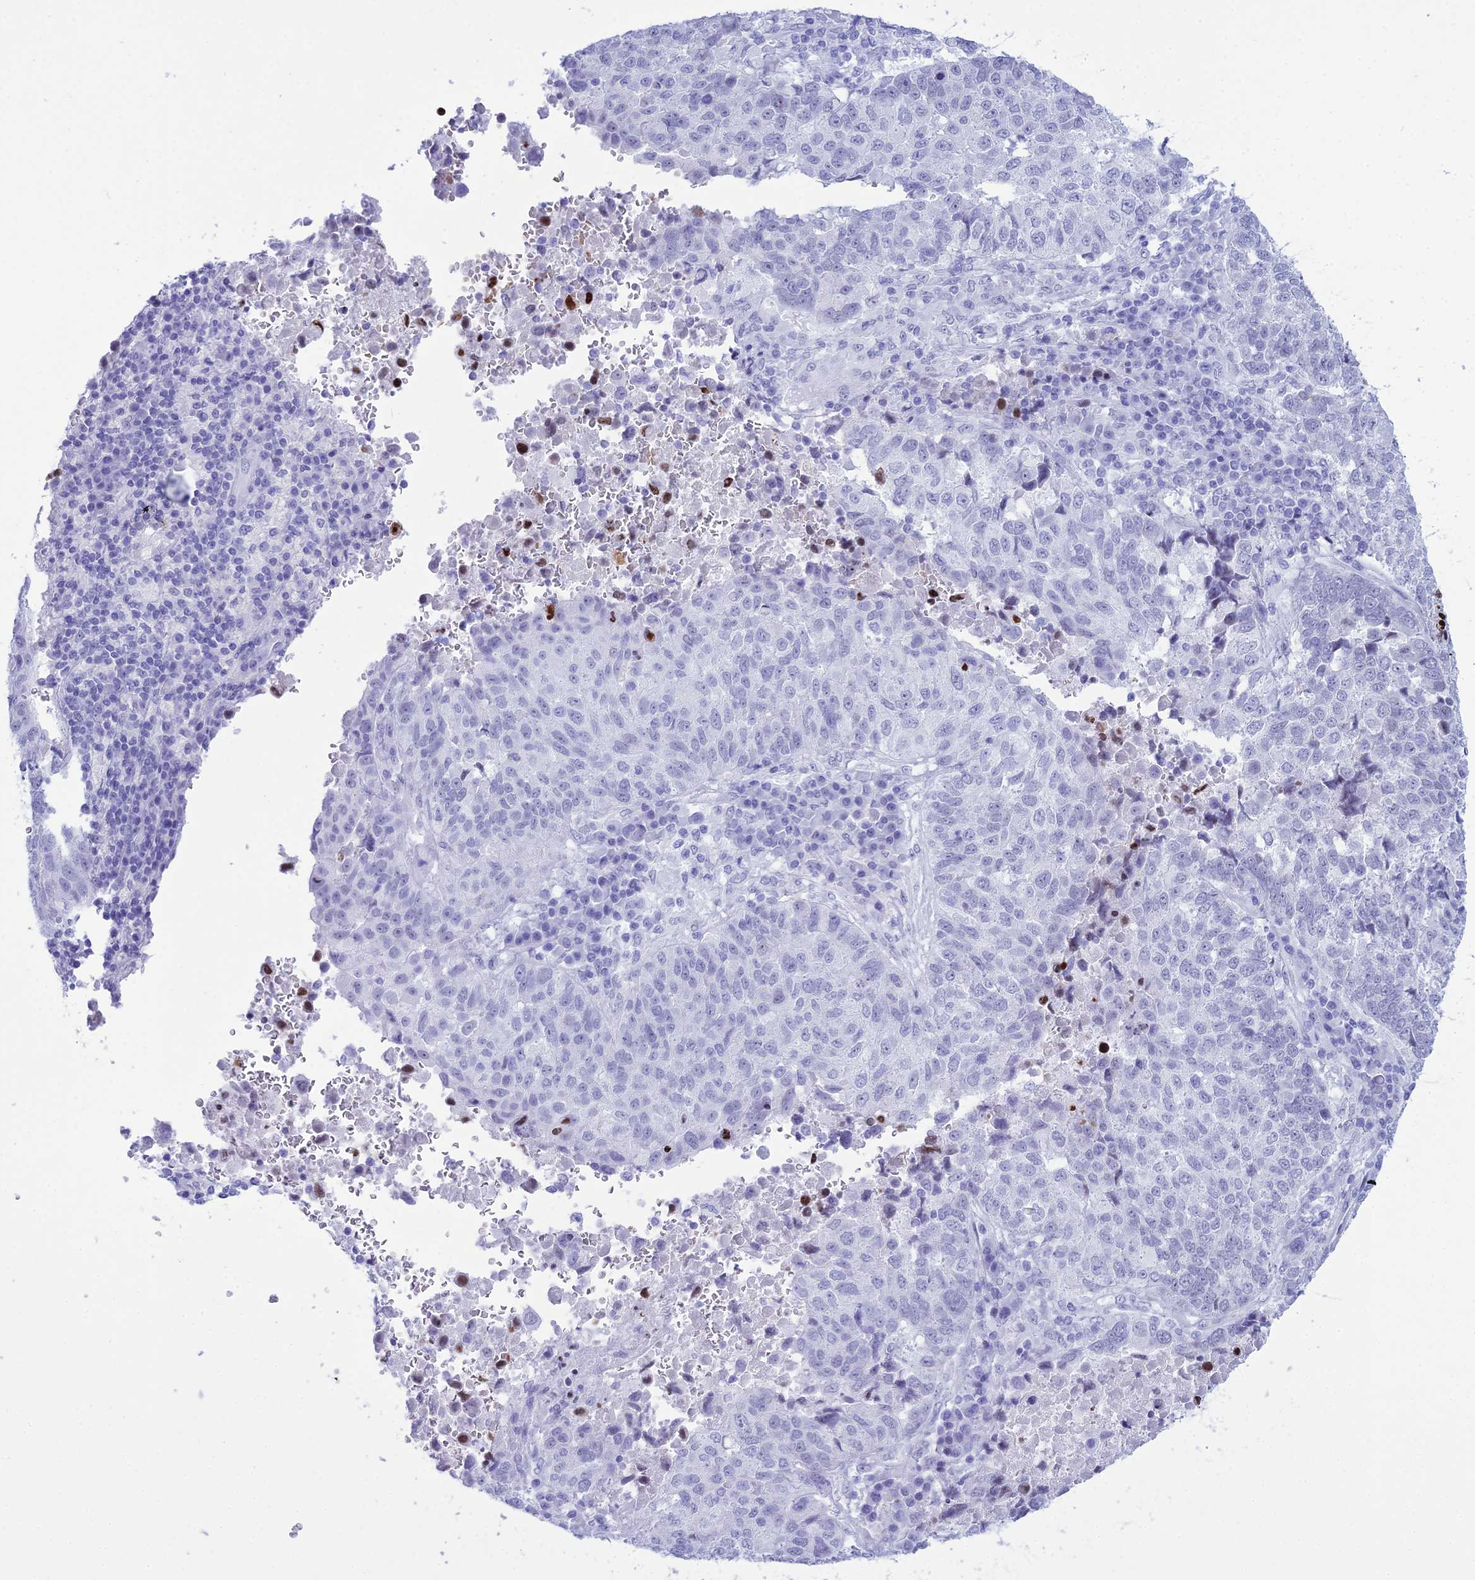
{"staining": {"intensity": "negative", "quantity": "none", "location": "none"}, "tissue": "lung cancer", "cell_type": "Tumor cells", "image_type": "cancer", "snomed": [{"axis": "morphology", "description": "Squamous cell carcinoma, NOS"}, {"axis": "topography", "description": "Lung"}], "caption": "A high-resolution histopathology image shows immunohistochemistry (IHC) staining of squamous cell carcinoma (lung), which demonstrates no significant staining in tumor cells.", "gene": "RNPS1", "patient": {"sex": "male", "age": 73}}